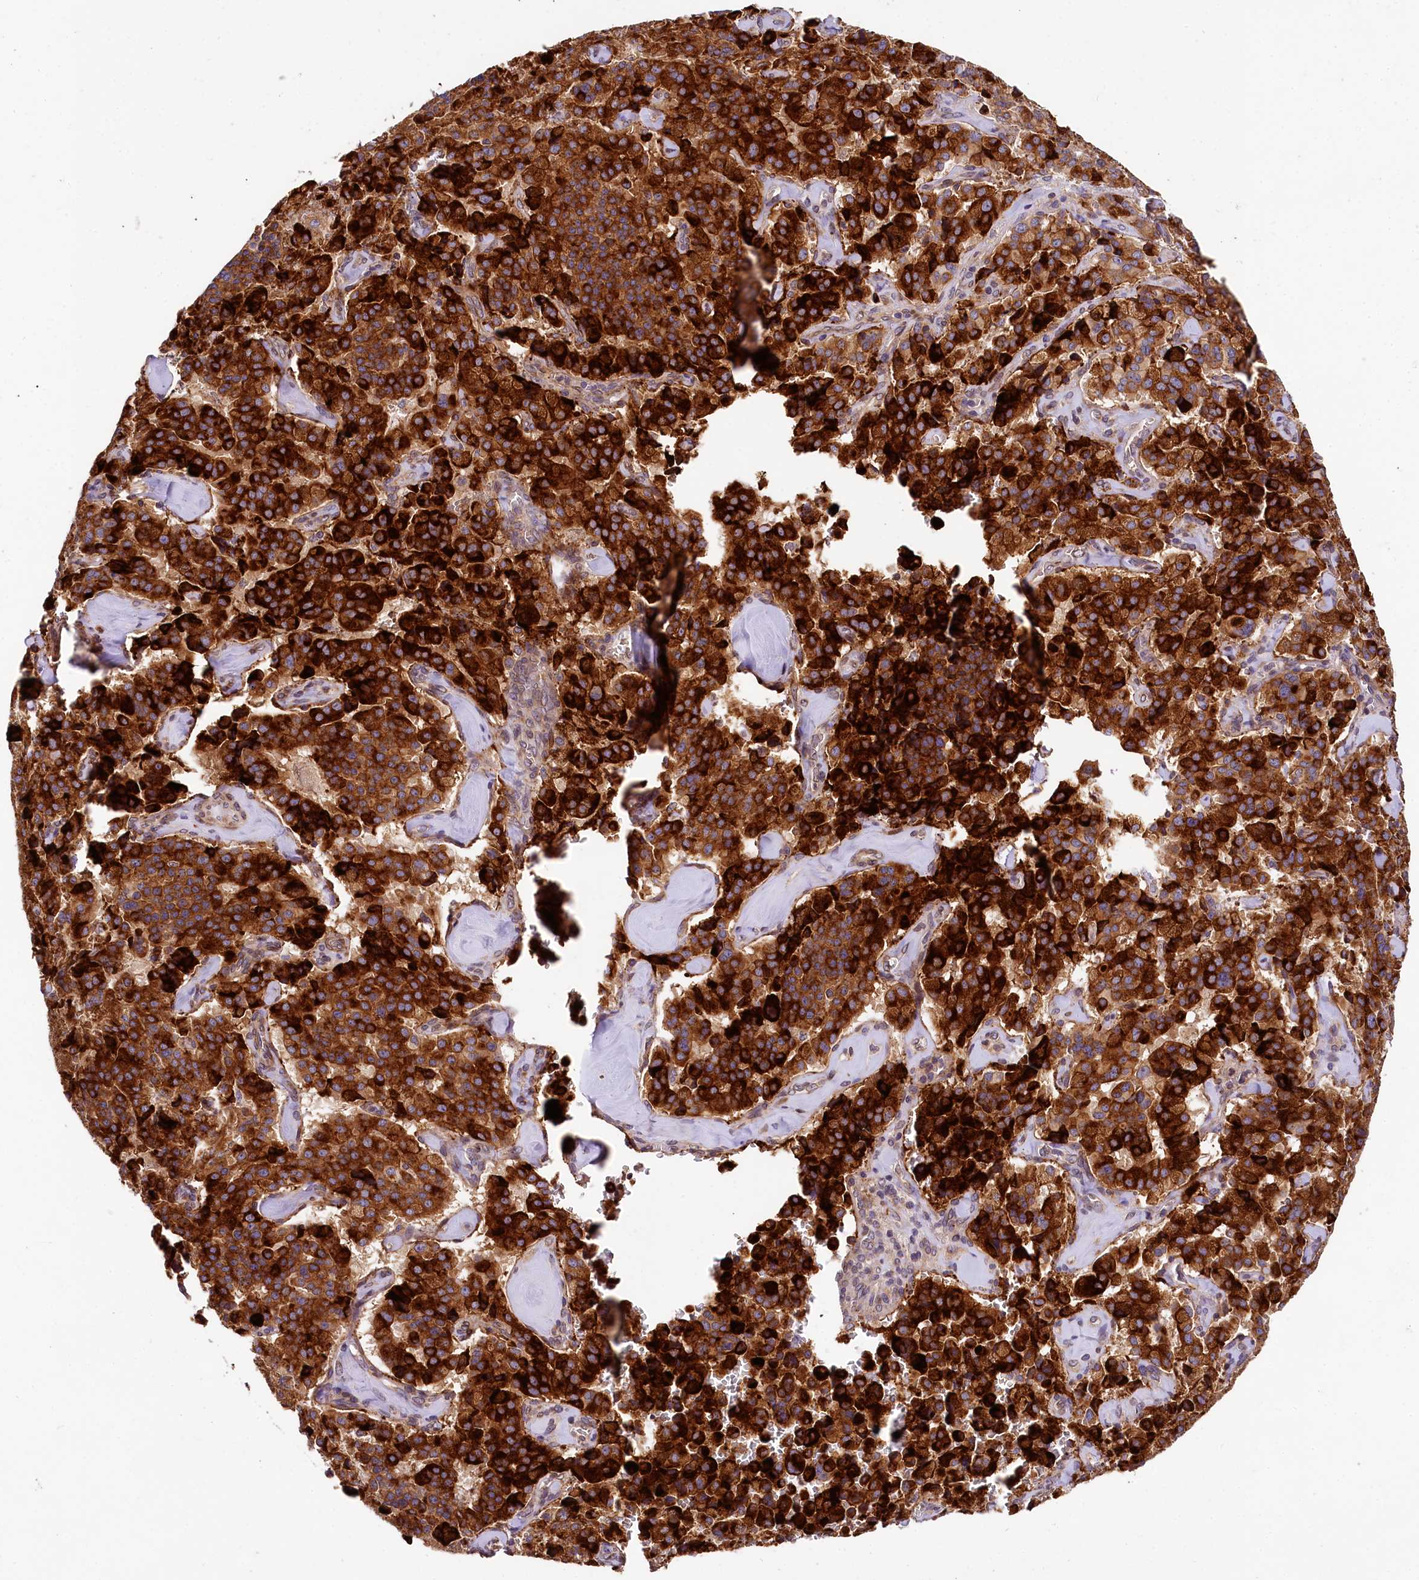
{"staining": {"intensity": "strong", "quantity": ">75%", "location": "cytoplasmic/membranous"}, "tissue": "pancreatic cancer", "cell_type": "Tumor cells", "image_type": "cancer", "snomed": [{"axis": "morphology", "description": "Adenocarcinoma, NOS"}, {"axis": "topography", "description": "Pancreas"}], "caption": "DAB (3,3'-diaminobenzidine) immunohistochemical staining of pancreatic cancer demonstrates strong cytoplasmic/membranous protein expression in approximately >75% of tumor cells.", "gene": "SUPV3L1", "patient": {"sex": "male", "age": 65}}